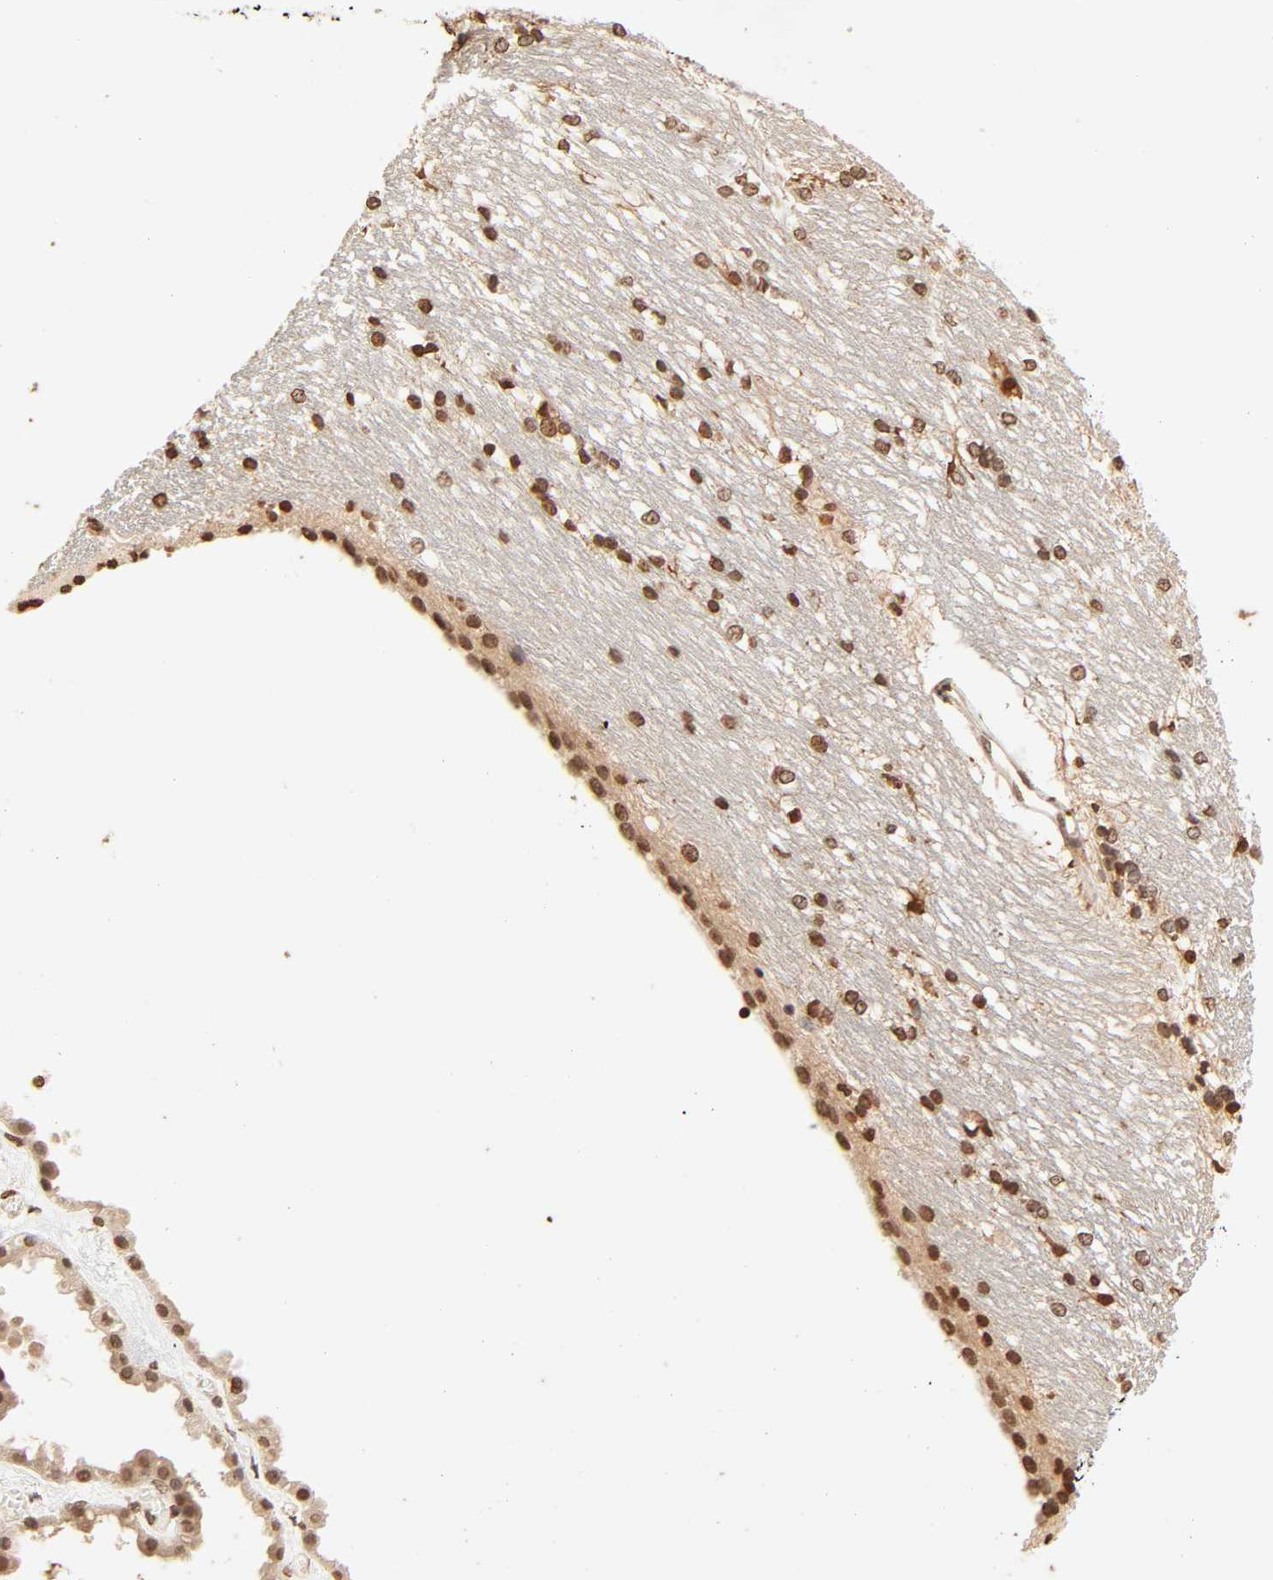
{"staining": {"intensity": "strong", "quantity": ">75%", "location": "nuclear"}, "tissue": "hippocampus", "cell_type": "Glial cells", "image_type": "normal", "snomed": [{"axis": "morphology", "description": "Normal tissue, NOS"}, {"axis": "topography", "description": "Hippocampus"}], "caption": "A high amount of strong nuclear positivity is appreciated in about >75% of glial cells in unremarkable hippocampus. Nuclei are stained in blue.", "gene": "TBL1X", "patient": {"sex": "female", "age": 19}}